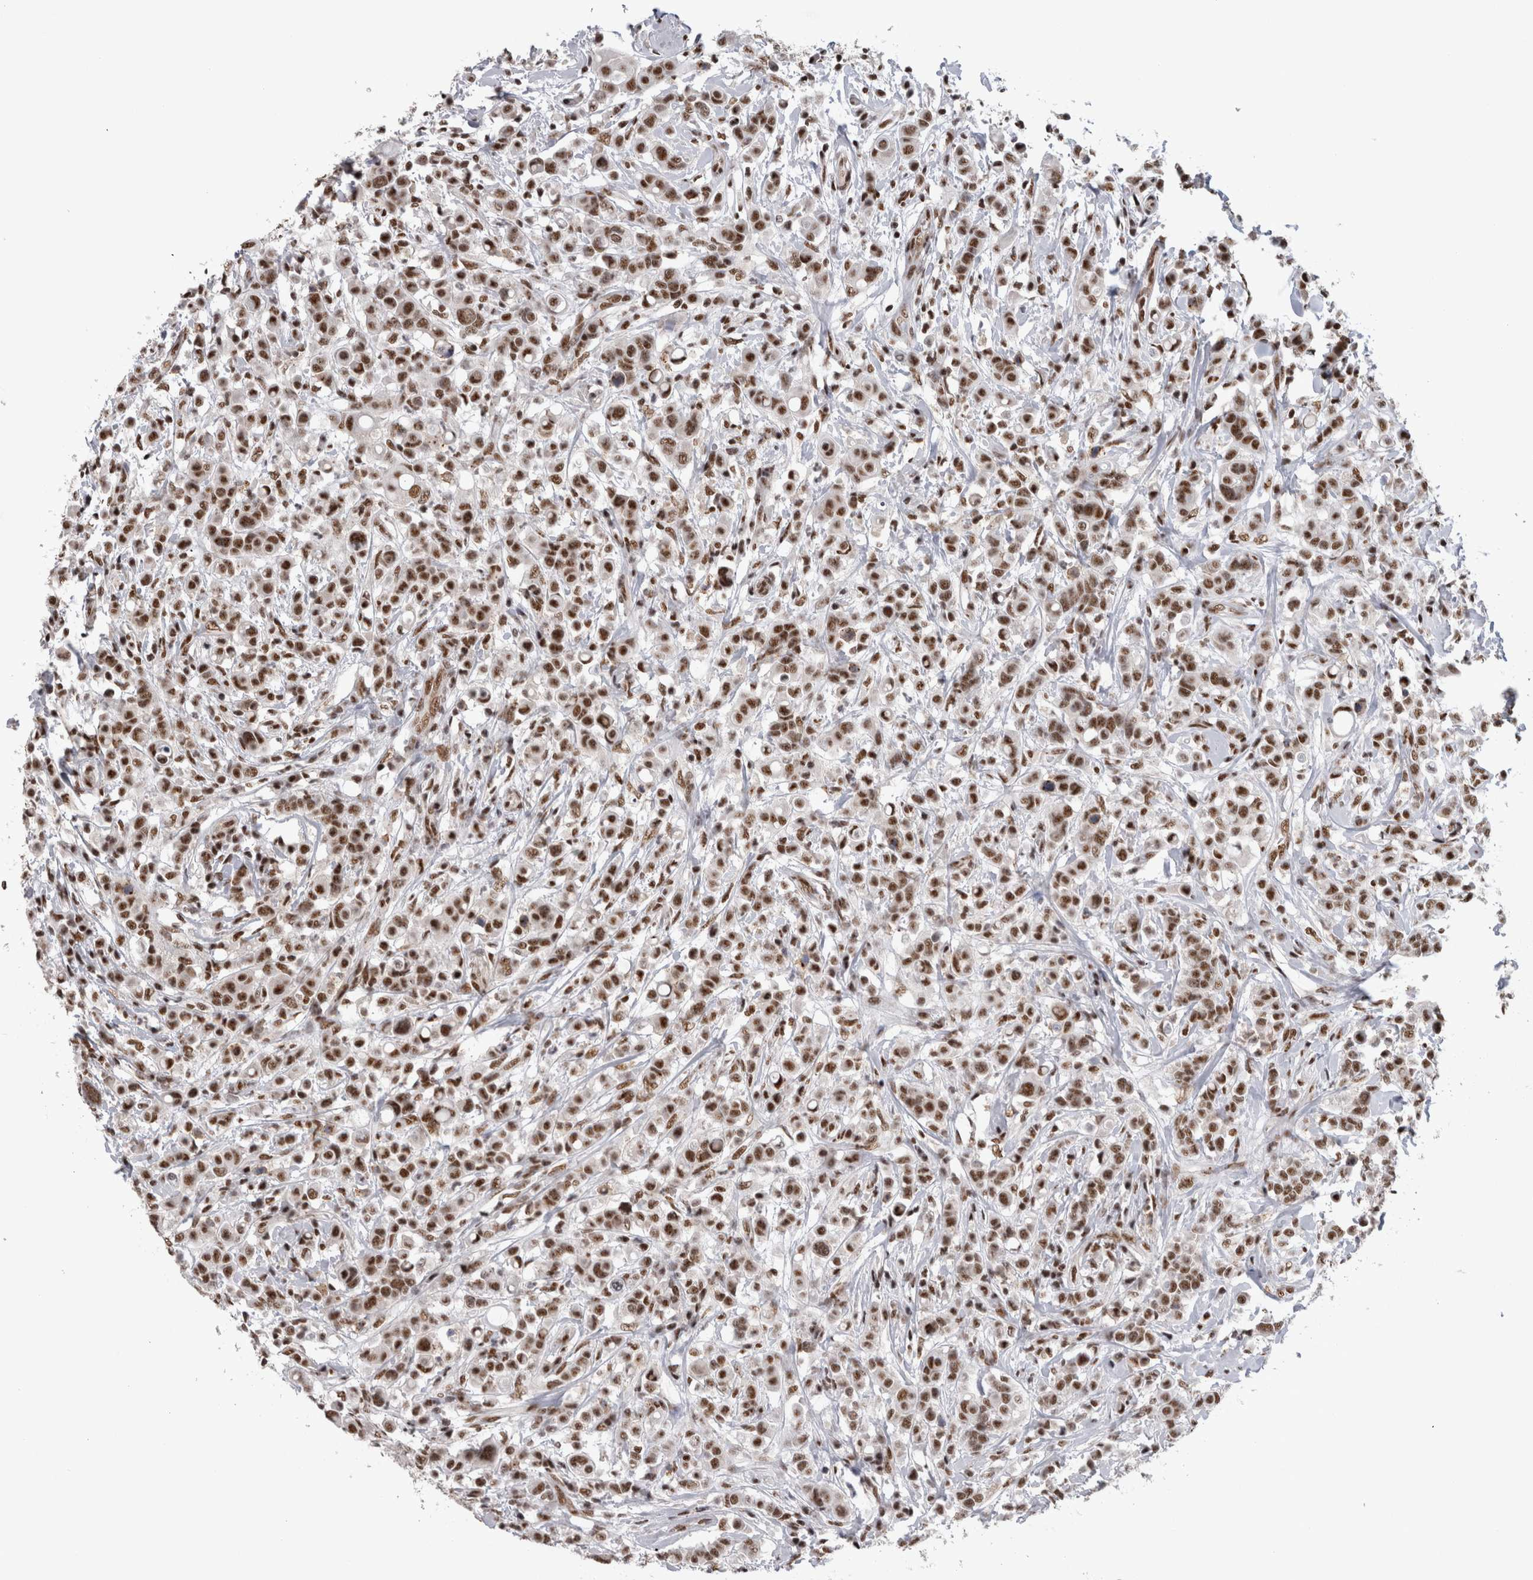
{"staining": {"intensity": "moderate", "quantity": ">75%", "location": "nuclear"}, "tissue": "breast cancer", "cell_type": "Tumor cells", "image_type": "cancer", "snomed": [{"axis": "morphology", "description": "Duct carcinoma"}, {"axis": "topography", "description": "Breast"}], "caption": "Protein staining of breast cancer (intraductal carcinoma) tissue reveals moderate nuclear positivity in approximately >75% of tumor cells. (Brightfield microscopy of DAB IHC at high magnification).", "gene": "CDK11A", "patient": {"sex": "female", "age": 27}}